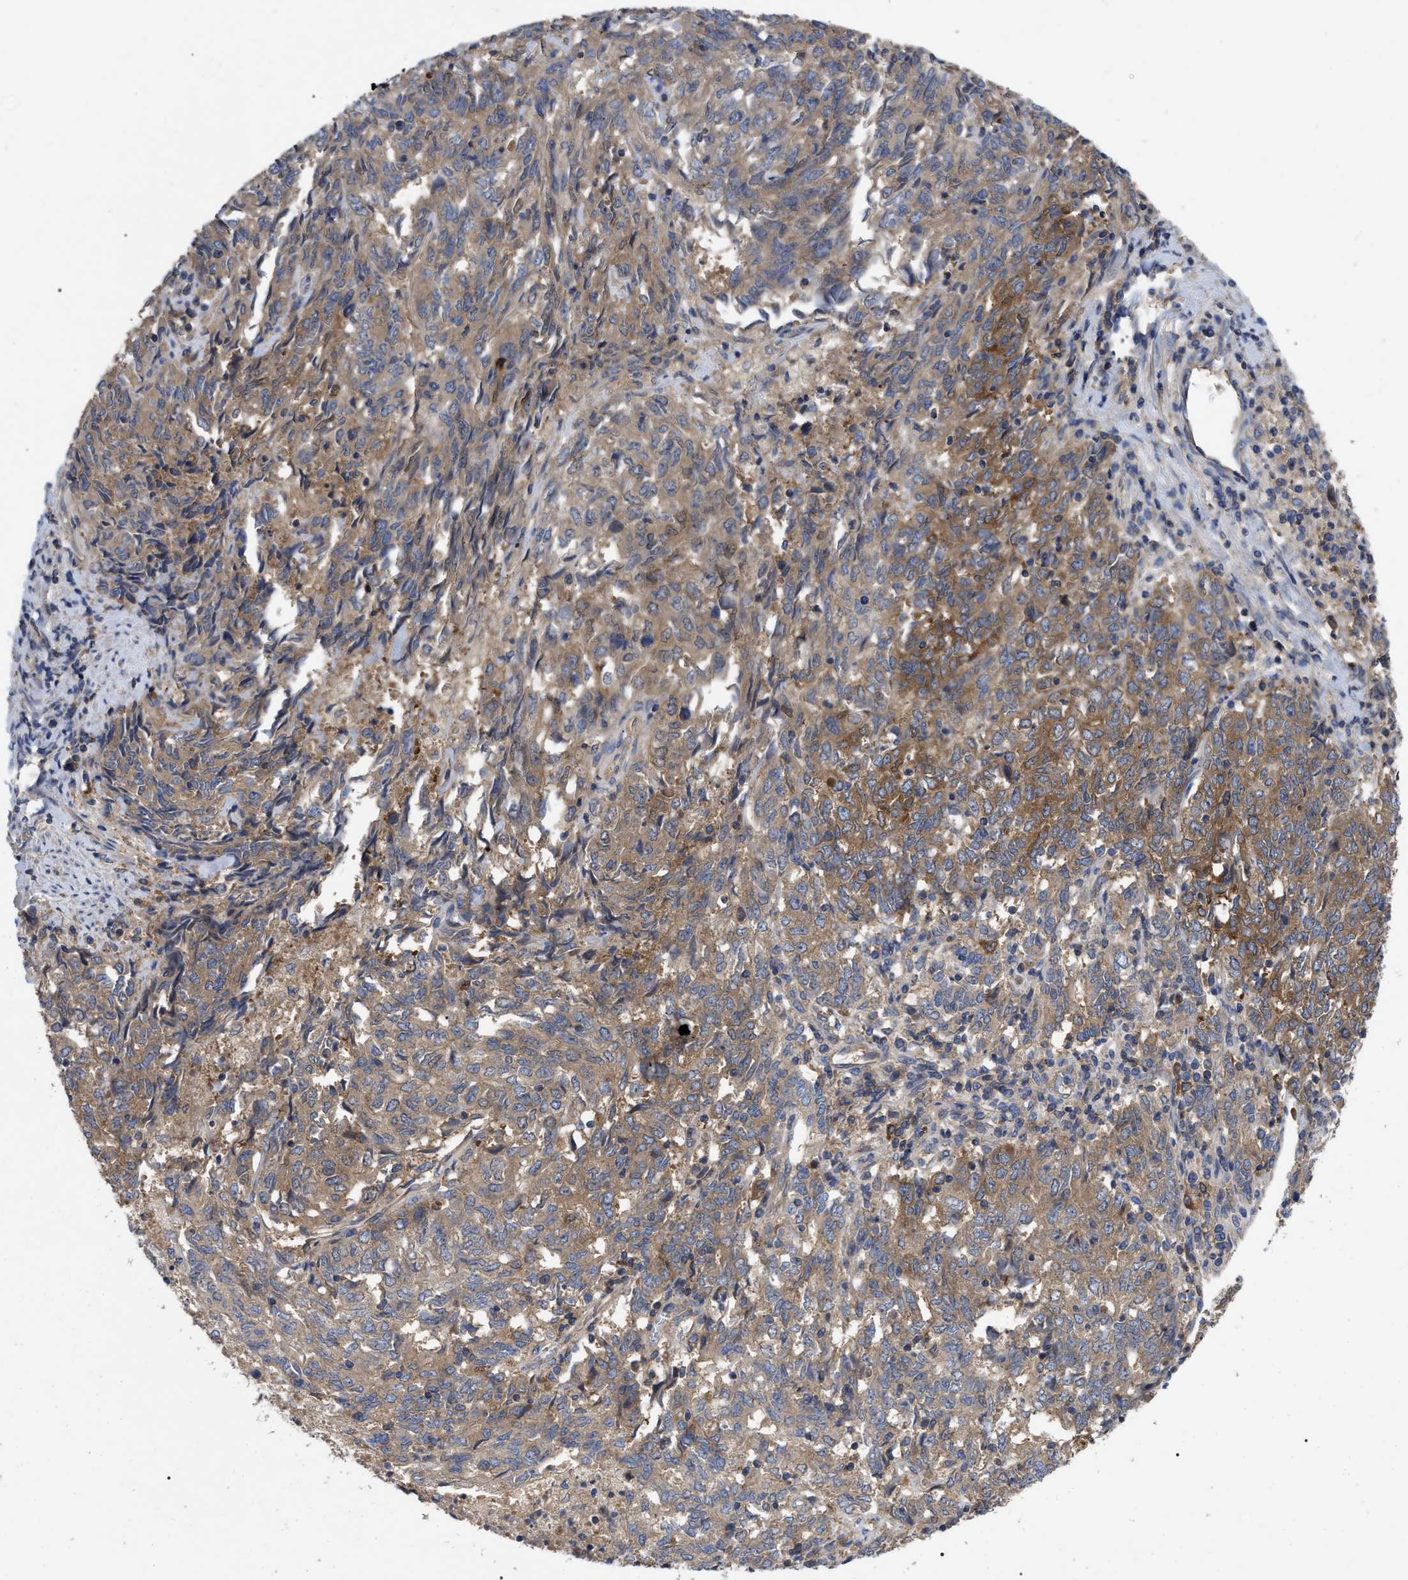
{"staining": {"intensity": "moderate", "quantity": "25%-75%", "location": "cytoplasmic/membranous"}, "tissue": "endometrial cancer", "cell_type": "Tumor cells", "image_type": "cancer", "snomed": [{"axis": "morphology", "description": "Adenocarcinoma, NOS"}, {"axis": "topography", "description": "Endometrium"}], "caption": "Immunohistochemical staining of endometrial adenocarcinoma reveals medium levels of moderate cytoplasmic/membranous staining in about 25%-75% of tumor cells.", "gene": "RAP1GDS1", "patient": {"sex": "female", "age": 80}}